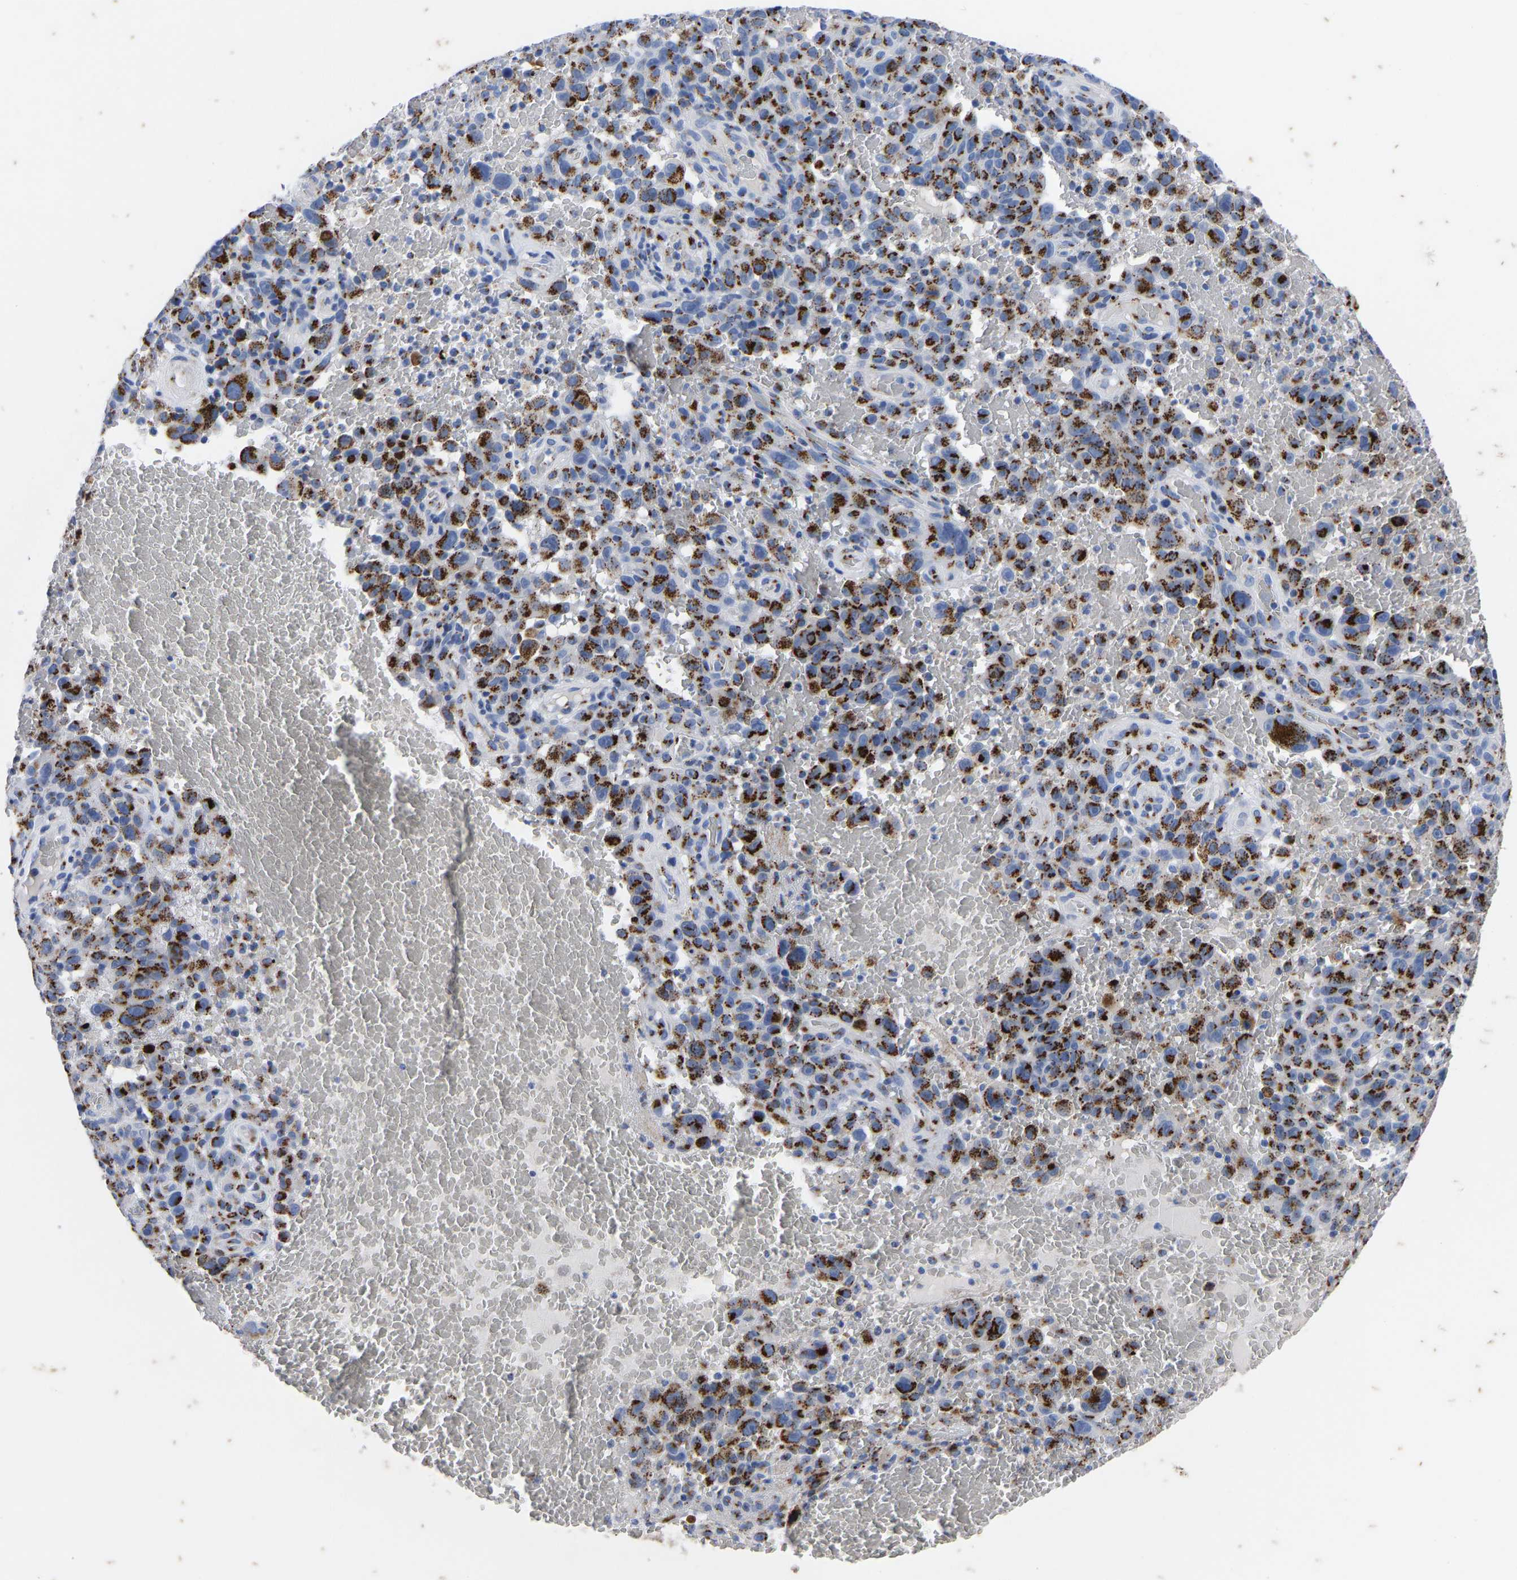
{"staining": {"intensity": "strong", "quantity": ">75%", "location": "cytoplasmic/membranous"}, "tissue": "melanoma", "cell_type": "Tumor cells", "image_type": "cancer", "snomed": [{"axis": "morphology", "description": "Malignant melanoma, NOS"}, {"axis": "topography", "description": "Skin"}], "caption": "Brown immunohistochemical staining in malignant melanoma displays strong cytoplasmic/membranous expression in approximately >75% of tumor cells.", "gene": "TMEM87A", "patient": {"sex": "female", "age": 82}}